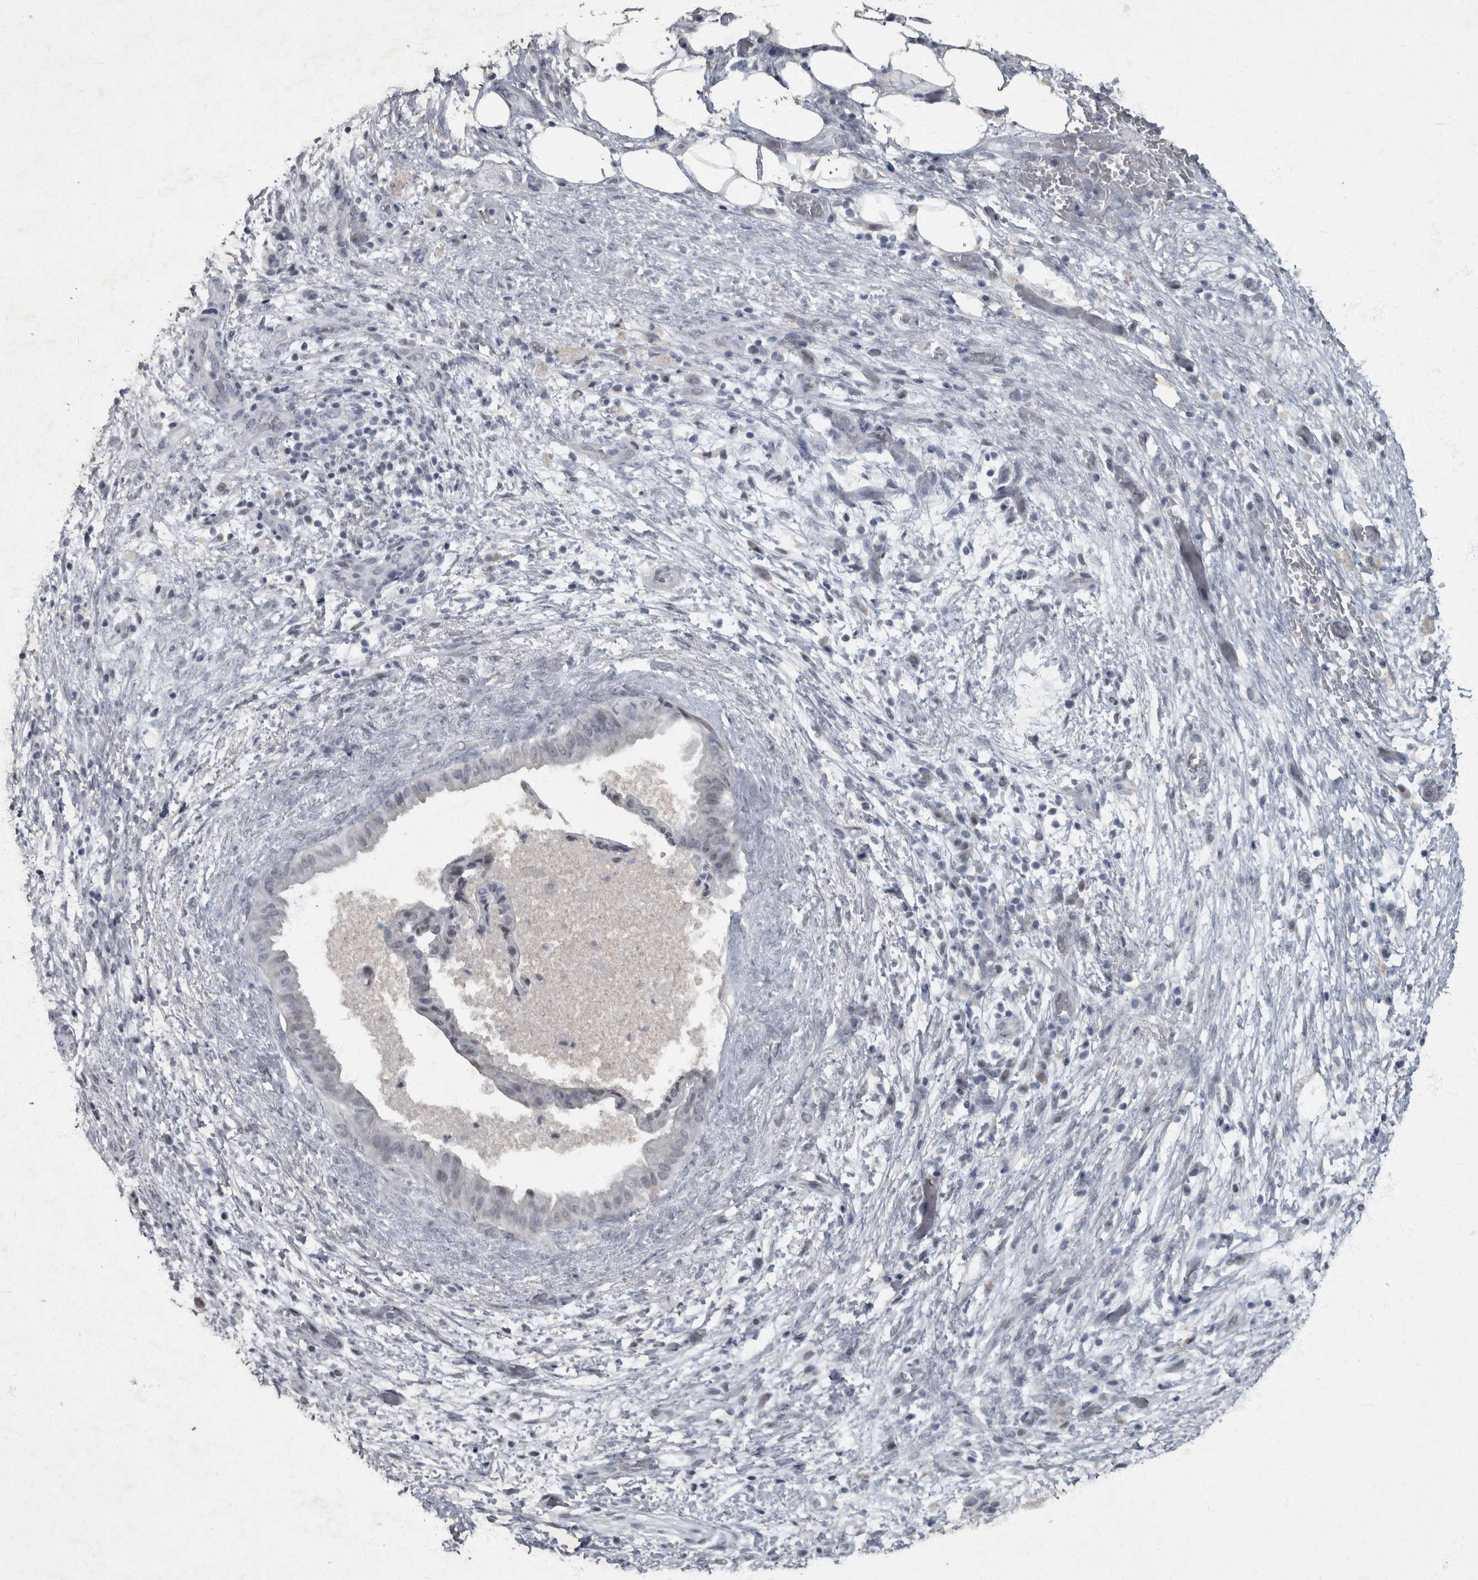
{"staining": {"intensity": "negative", "quantity": "none", "location": "none"}, "tissue": "pancreatic cancer", "cell_type": "Tumor cells", "image_type": "cancer", "snomed": [{"axis": "morphology", "description": "Adenocarcinoma, NOS"}, {"axis": "topography", "description": "Pancreas"}], "caption": "Immunohistochemistry (IHC) histopathology image of neoplastic tissue: human pancreatic adenocarcinoma stained with DAB exhibits no significant protein positivity in tumor cells. (DAB (3,3'-diaminobenzidine) immunohistochemistry (IHC) with hematoxylin counter stain).", "gene": "WDR33", "patient": {"sex": "female", "age": 78}}